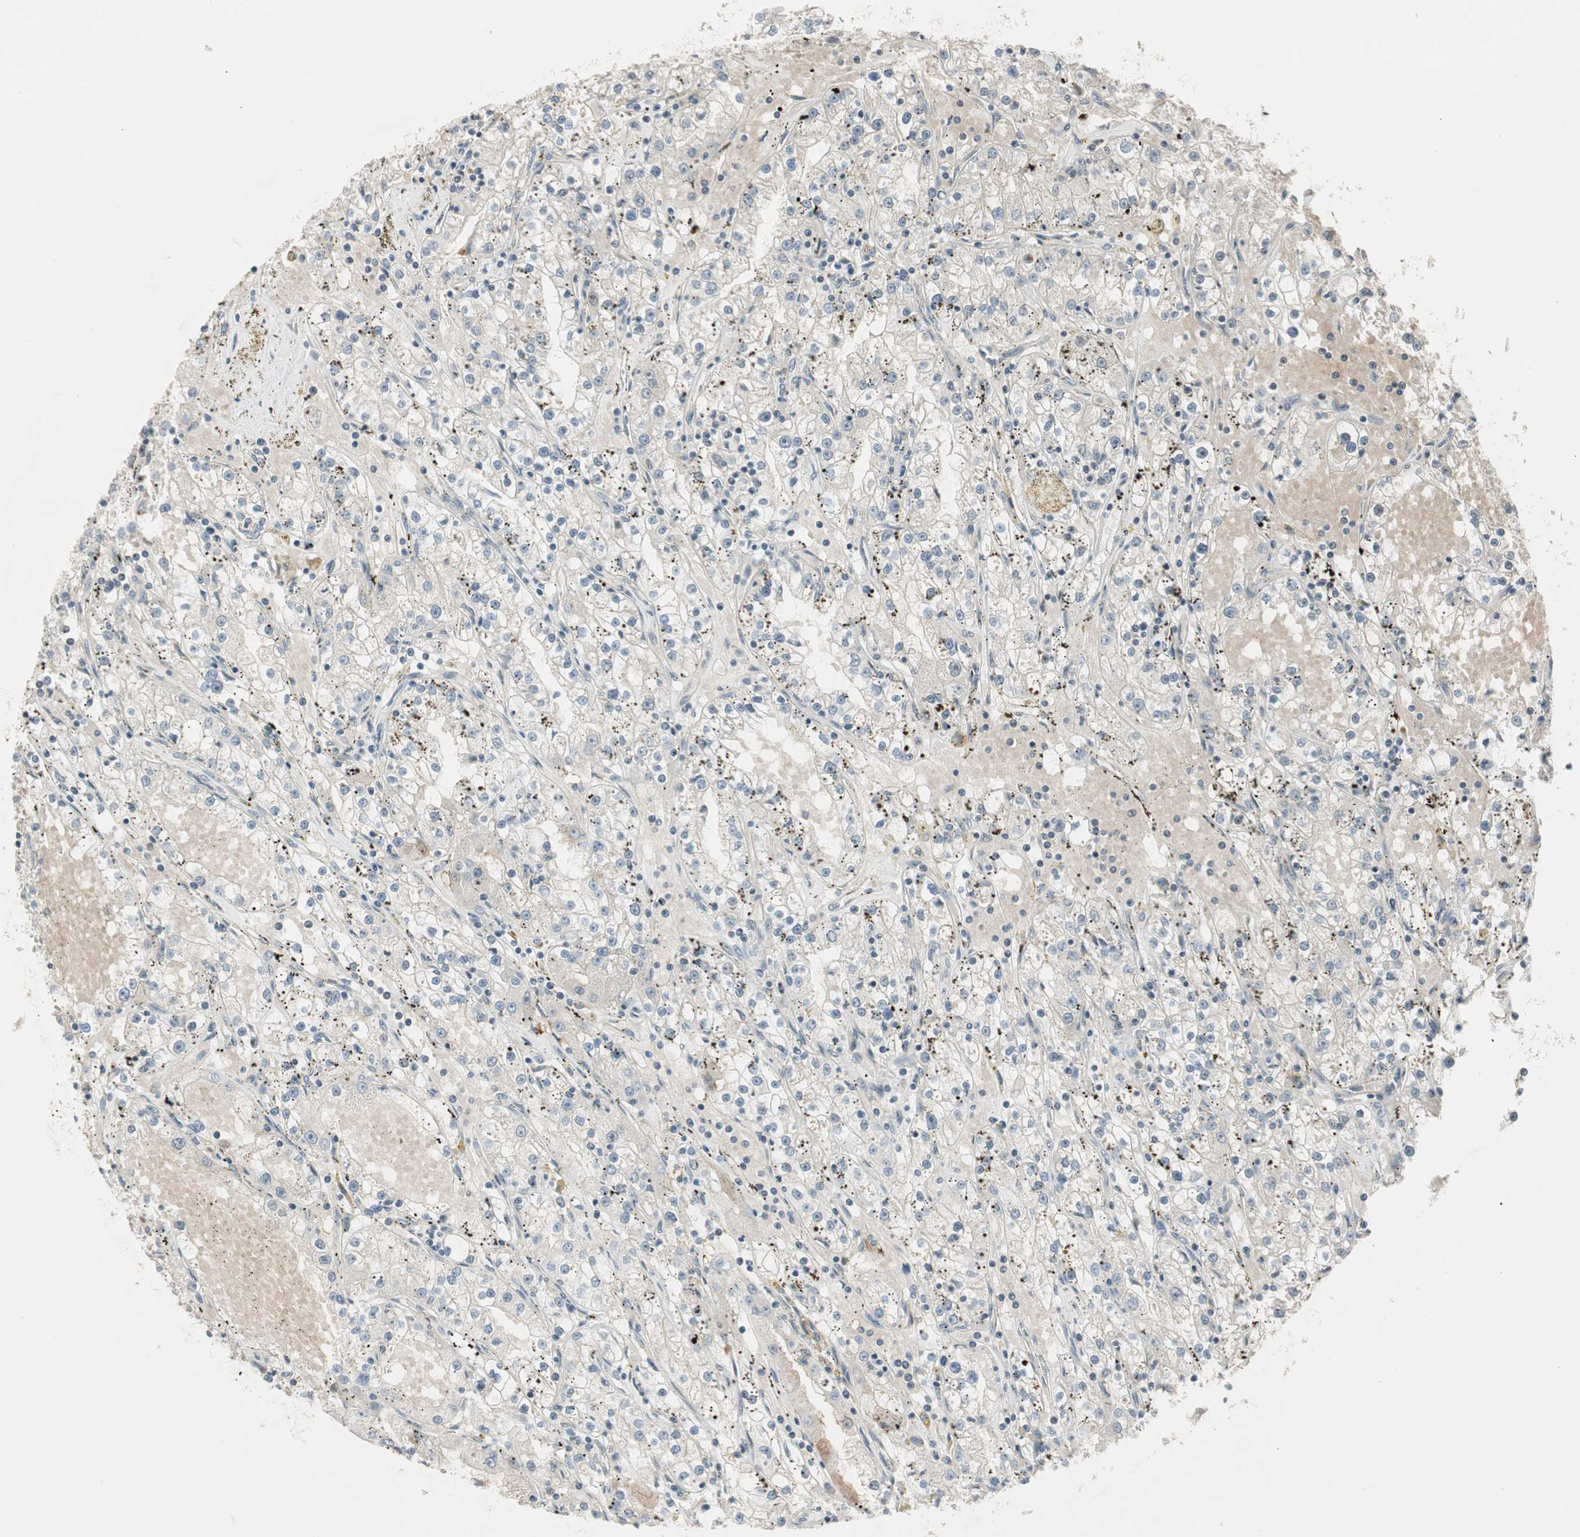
{"staining": {"intensity": "negative", "quantity": "none", "location": "none"}, "tissue": "renal cancer", "cell_type": "Tumor cells", "image_type": "cancer", "snomed": [{"axis": "morphology", "description": "Adenocarcinoma, NOS"}, {"axis": "topography", "description": "Kidney"}], "caption": "Renal adenocarcinoma was stained to show a protein in brown. There is no significant staining in tumor cells.", "gene": "CGRRF1", "patient": {"sex": "male", "age": 56}}